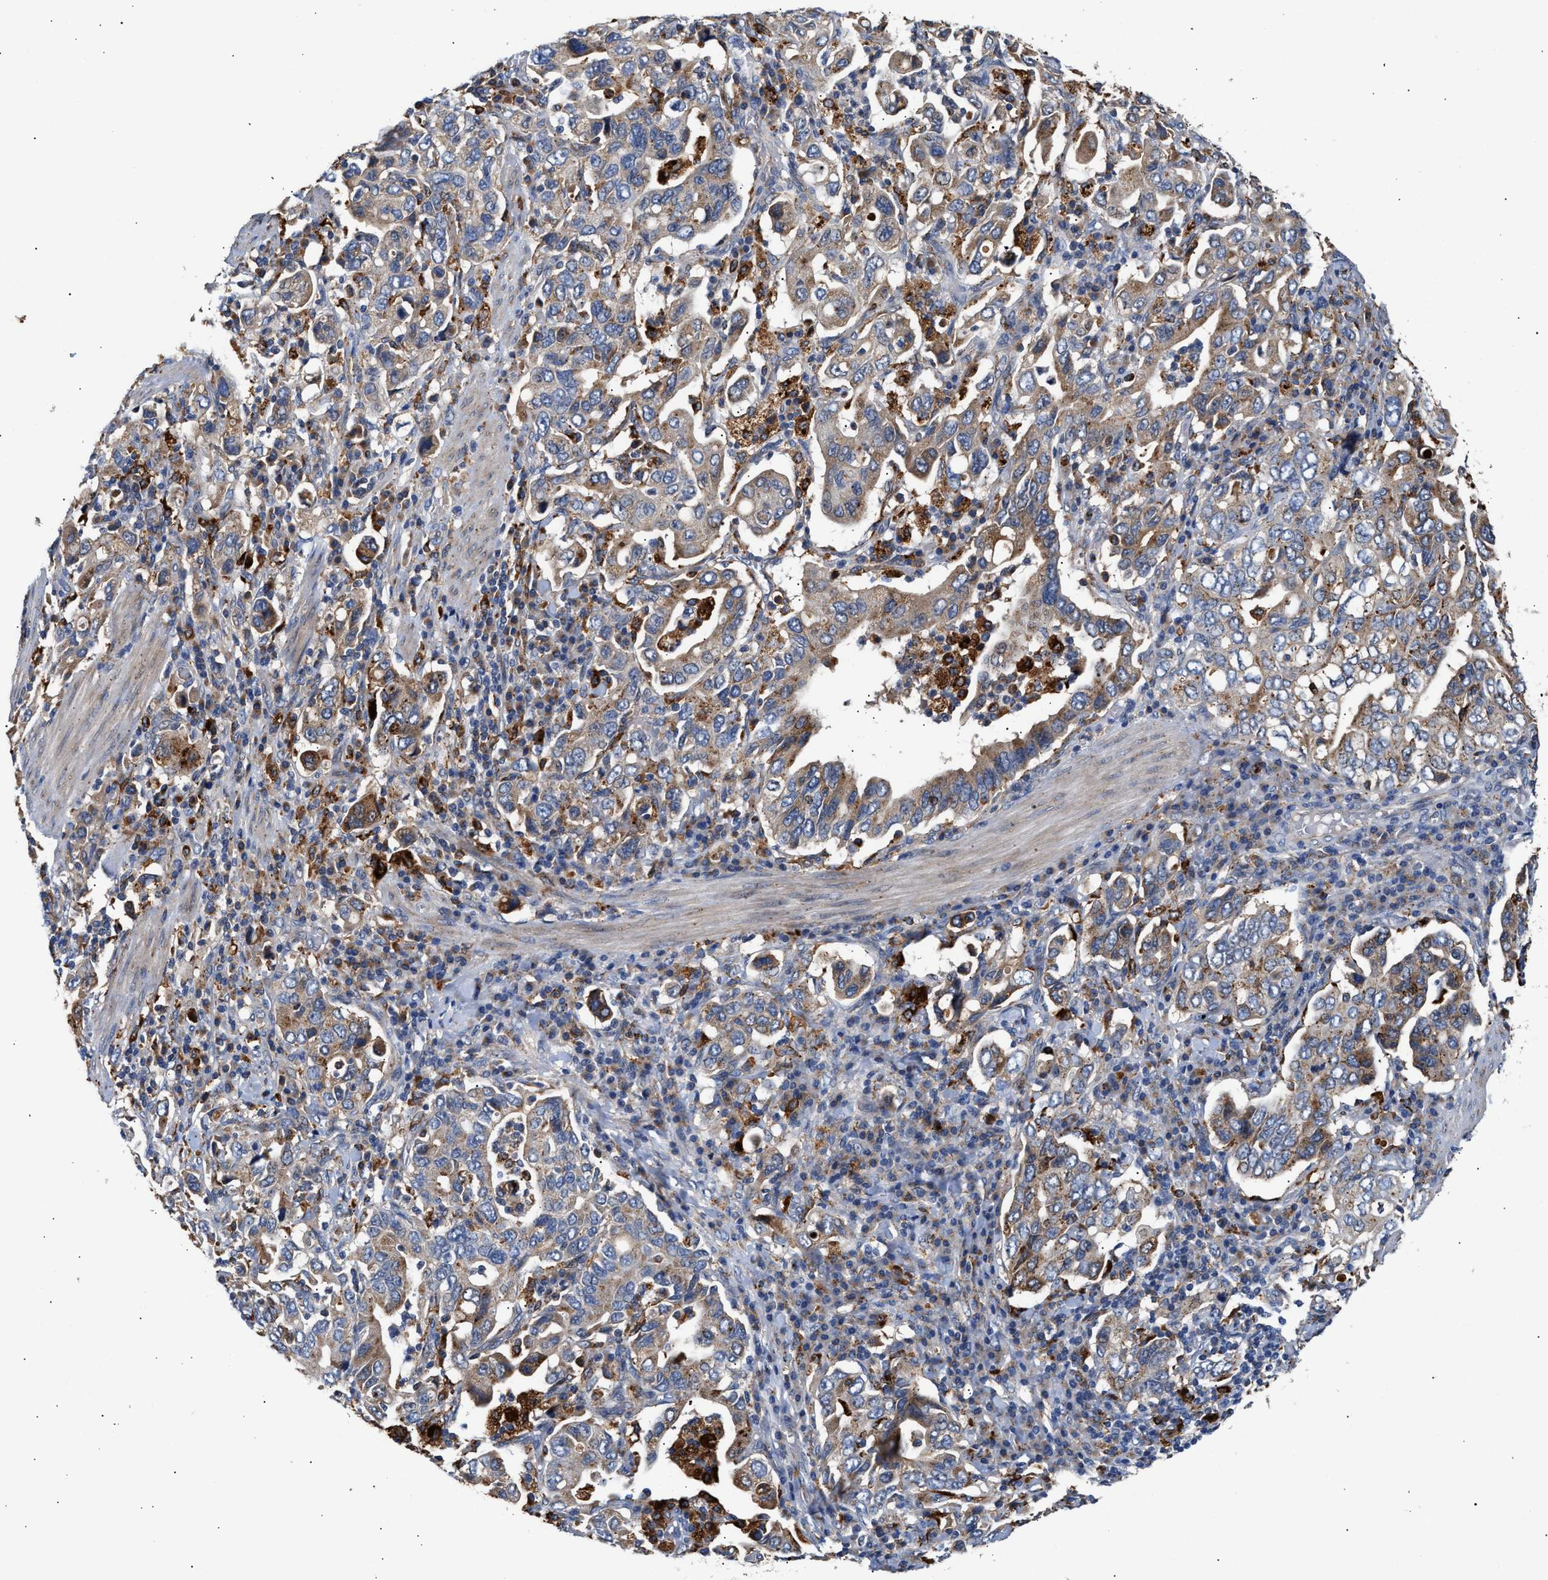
{"staining": {"intensity": "moderate", "quantity": ">75%", "location": "cytoplasmic/membranous"}, "tissue": "stomach cancer", "cell_type": "Tumor cells", "image_type": "cancer", "snomed": [{"axis": "morphology", "description": "Adenocarcinoma, NOS"}, {"axis": "topography", "description": "Stomach, upper"}], "caption": "Protein positivity by IHC reveals moderate cytoplasmic/membranous expression in about >75% of tumor cells in stomach cancer.", "gene": "CCDC146", "patient": {"sex": "male", "age": 62}}